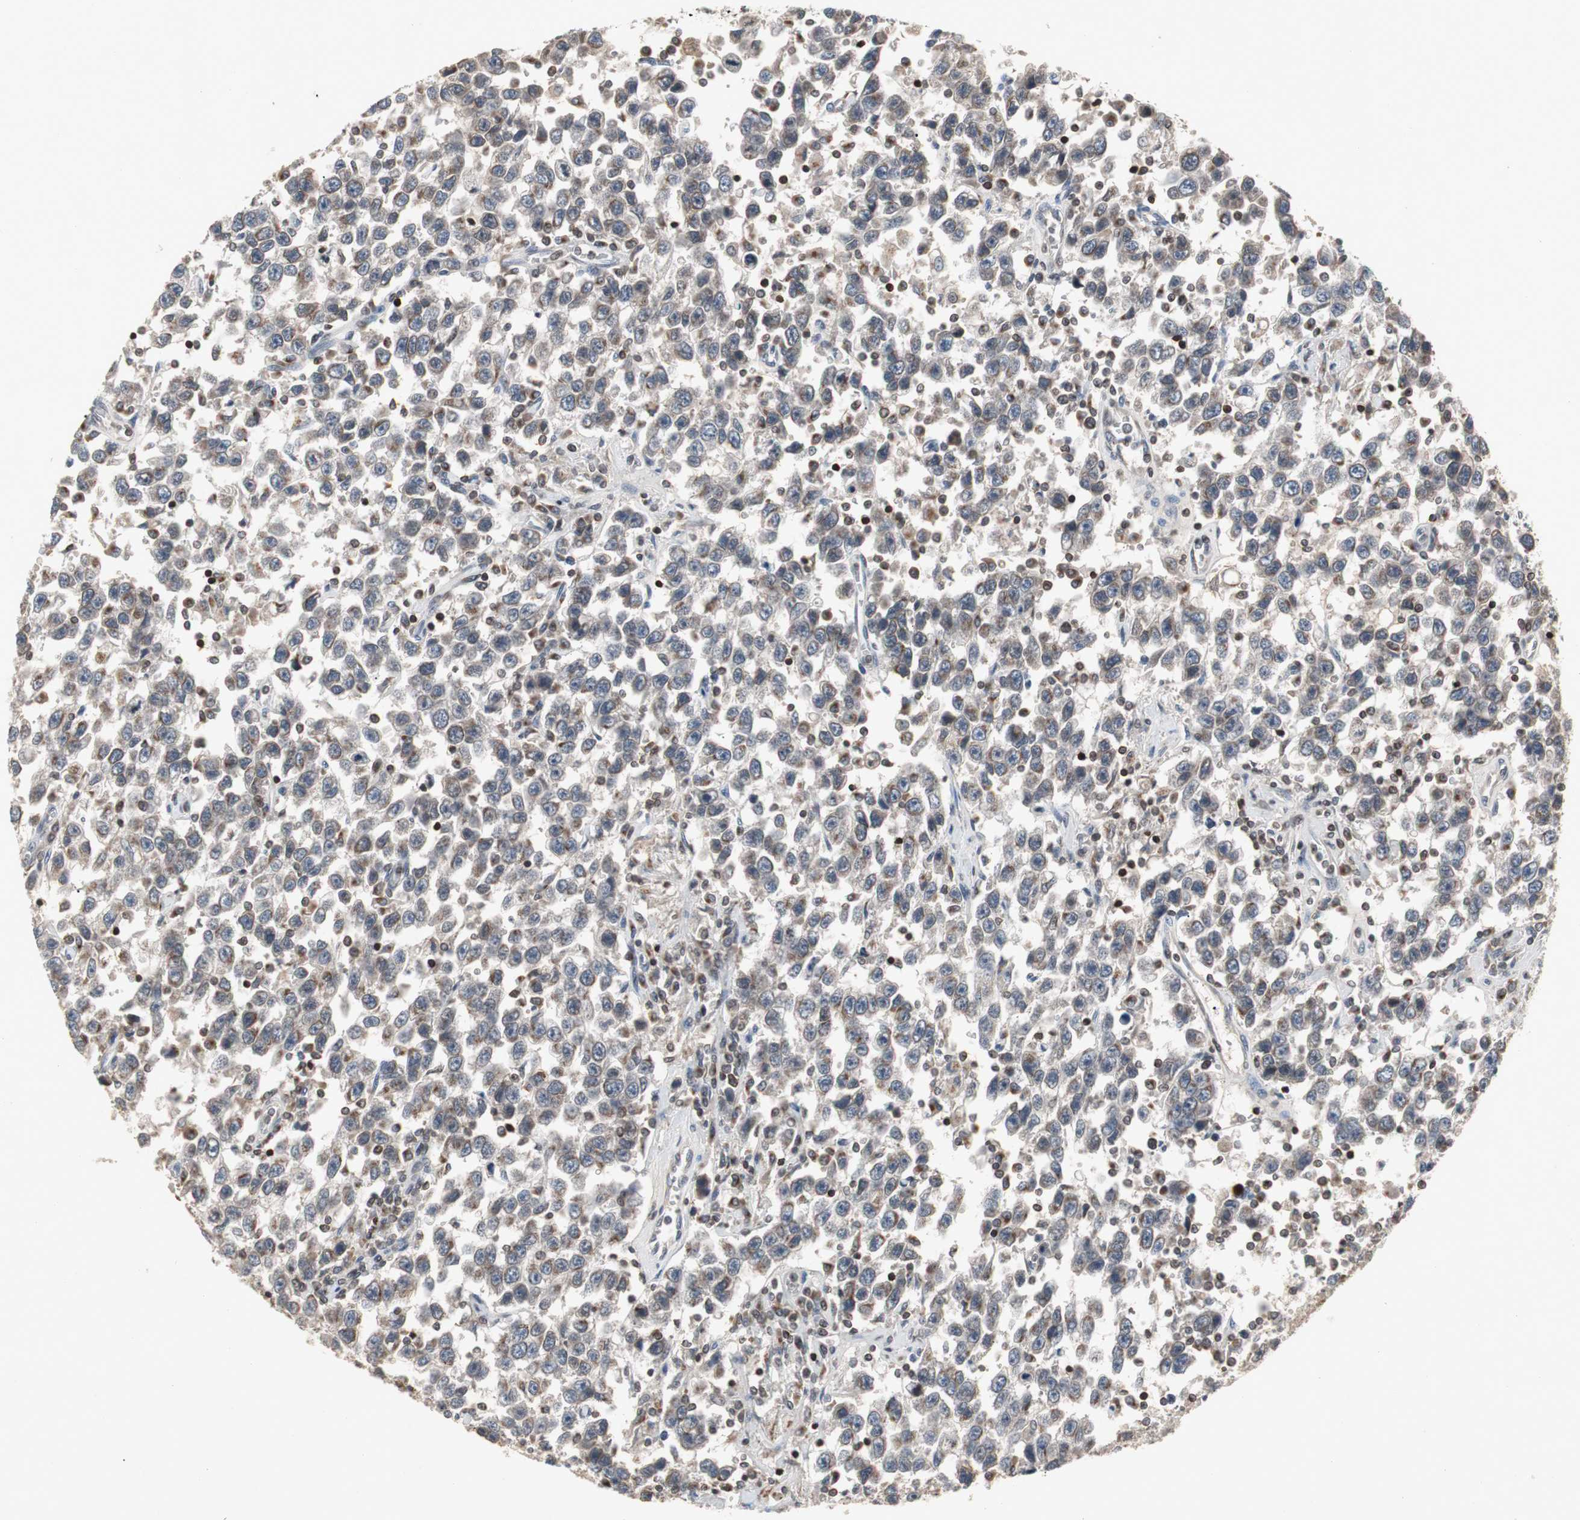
{"staining": {"intensity": "moderate", "quantity": "25%-75%", "location": "cytoplasmic/membranous,nuclear"}, "tissue": "testis cancer", "cell_type": "Tumor cells", "image_type": "cancer", "snomed": [{"axis": "morphology", "description": "Seminoma, NOS"}, {"axis": "topography", "description": "Testis"}], "caption": "The immunohistochemical stain highlights moderate cytoplasmic/membranous and nuclear staining in tumor cells of seminoma (testis) tissue.", "gene": "ZNF396", "patient": {"sex": "male", "age": 41}}